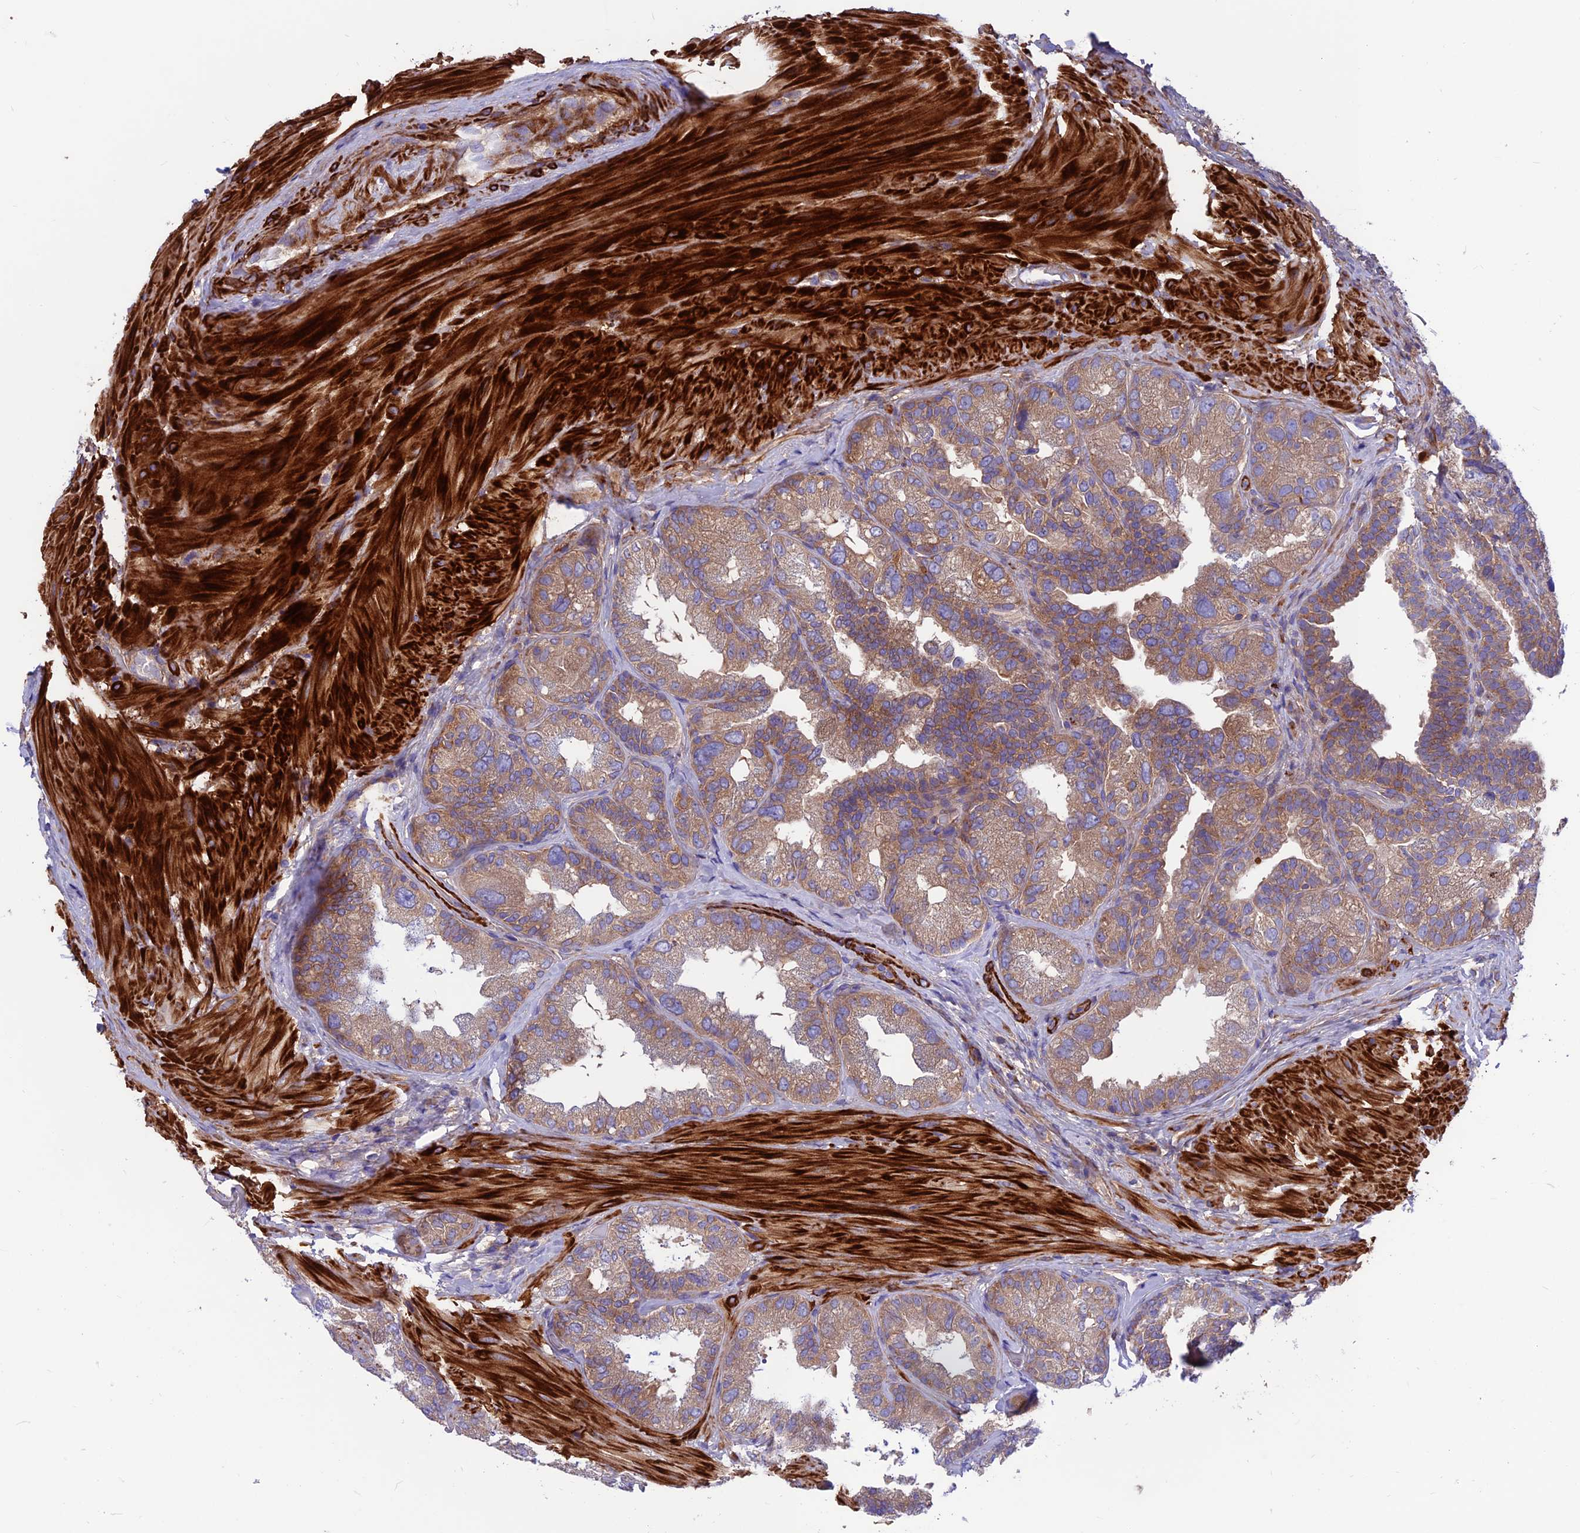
{"staining": {"intensity": "moderate", "quantity": ">75%", "location": "cytoplasmic/membranous"}, "tissue": "seminal vesicle", "cell_type": "Glandular cells", "image_type": "normal", "snomed": [{"axis": "morphology", "description": "Normal tissue, NOS"}, {"axis": "topography", "description": "Seminal veicle"}, {"axis": "topography", "description": "Peripheral nerve tissue"}], "caption": "This photomicrograph shows unremarkable seminal vesicle stained with immunohistochemistry to label a protein in brown. The cytoplasmic/membranous of glandular cells show moderate positivity for the protein. Nuclei are counter-stained blue.", "gene": "VPS16", "patient": {"sex": "male", "age": 63}}